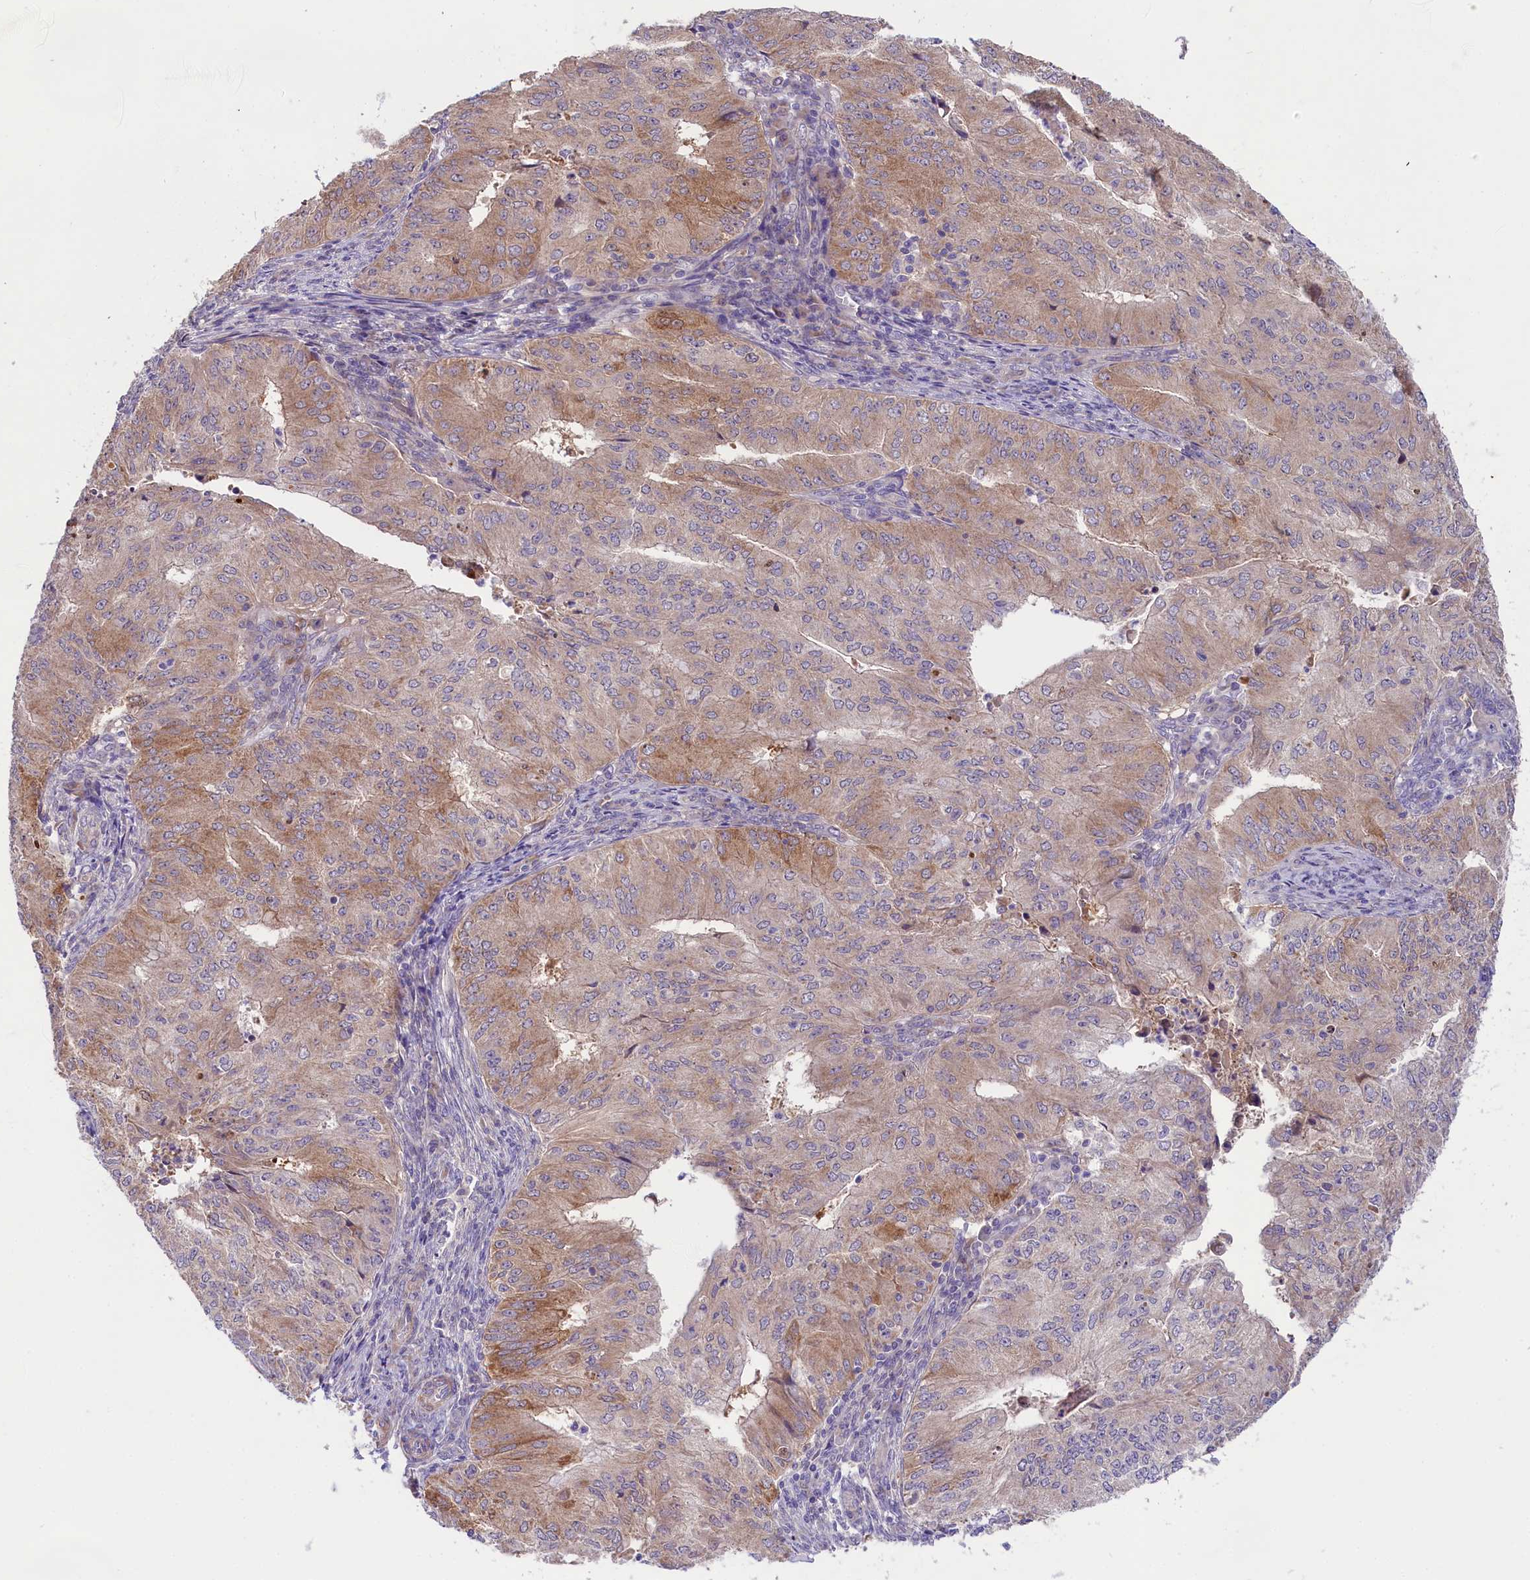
{"staining": {"intensity": "moderate", "quantity": "<25%", "location": "cytoplasmic/membranous"}, "tissue": "endometrial cancer", "cell_type": "Tumor cells", "image_type": "cancer", "snomed": [{"axis": "morphology", "description": "Adenocarcinoma, NOS"}, {"axis": "topography", "description": "Endometrium"}], "caption": "A low amount of moderate cytoplasmic/membranous positivity is identified in about <25% of tumor cells in endometrial adenocarcinoma tissue. Immunohistochemistry (ihc) stains the protein in brown and the nuclei are stained blue.", "gene": "COG8", "patient": {"sex": "female", "age": 50}}